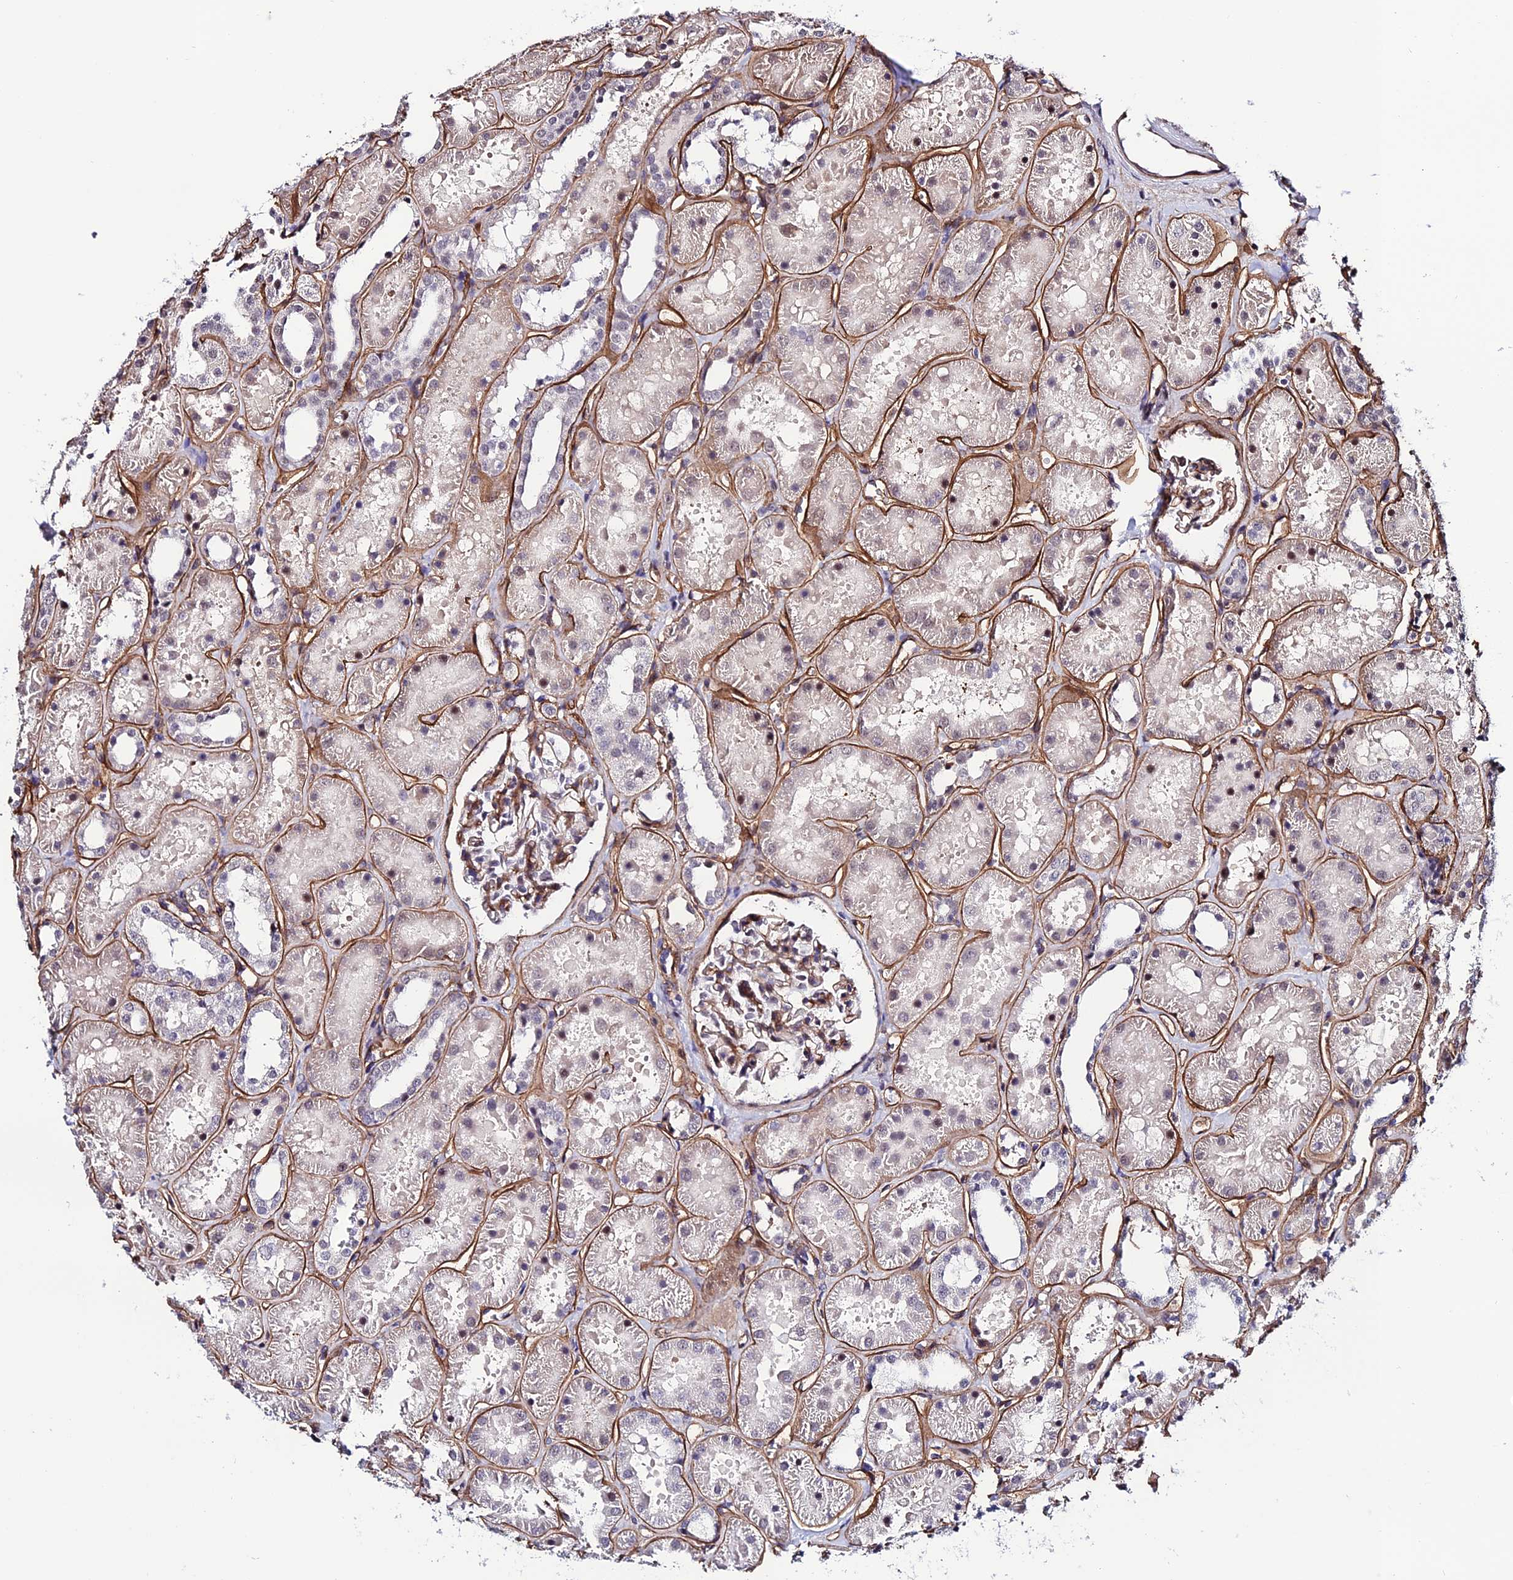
{"staining": {"intensity": "moderate", "quantity": "25%-75%", "location": "cytoplasmic/membranous"}, "tissue": "kidney", "cell_type": "Cells in glomeruli", "image_type": "normal", "snomed": [{"axis": "morphology", "description": "Normal tissue, NOS"}, {"axis": "topography", "description": "Kidney"}], "caption": "Protein analysis of unremarkable kidney exhibits moderate cytoplasmic/membranous expression in about 25%-75% of cells in glomeruli.", "gene": "SYT15B", "patient": {"sex": "female", "age": 41}}